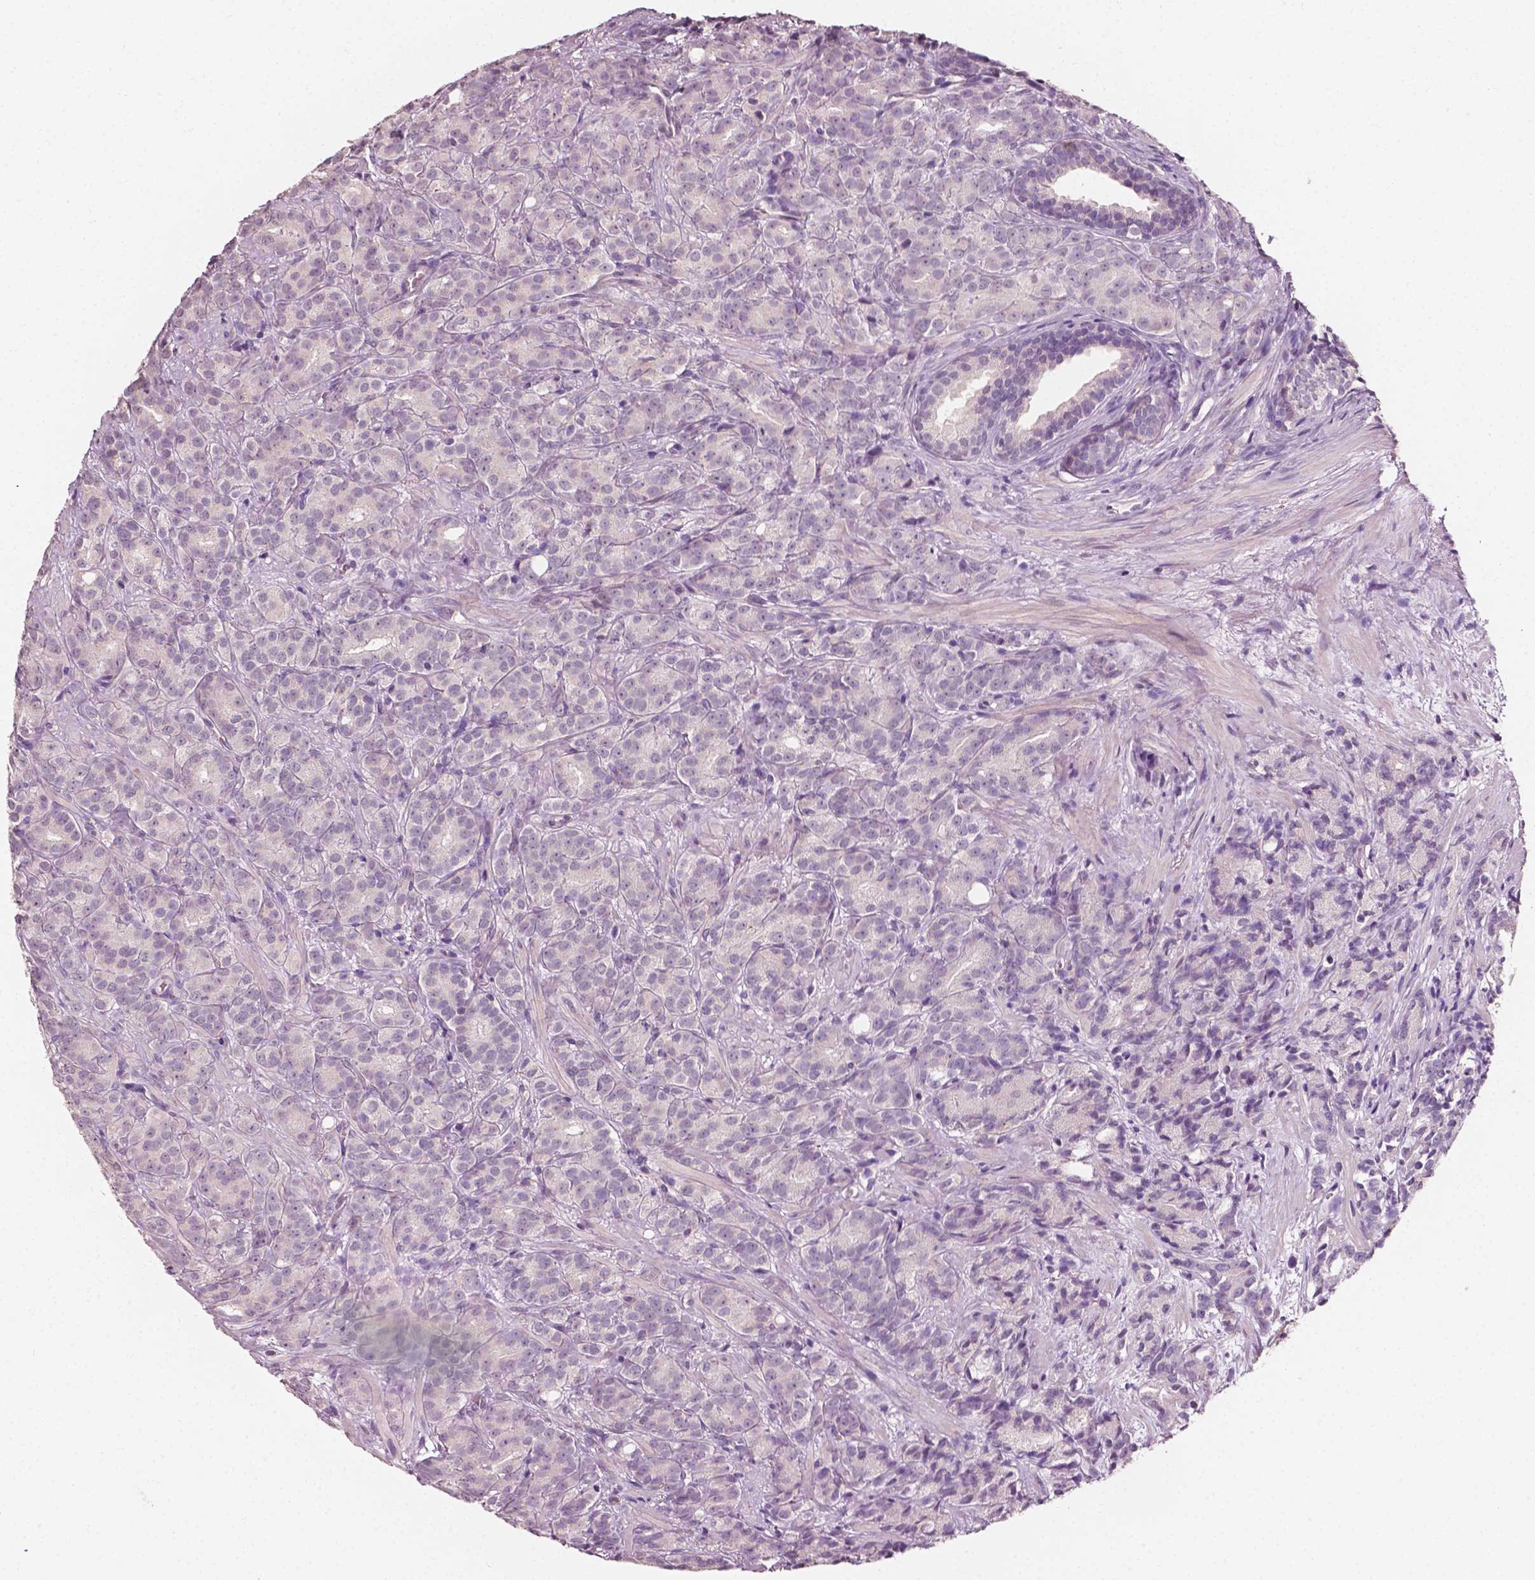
{"staining": {"intensity": "negative", "quantity": "none", "location": "none"}, "tissue": "prostate cancer", "cell_type": "Tumor cells", "image_type": "cancer", "snomed": [{"axis": "morphology", "description": "Adenocarcinoma, High grade"}, {"axis": "topography", "description": "Prostate"}], "caption": "Tumor cells show no significant protein staining in prostate cancer (high-grade adenocarcinoma).", "gene": "PLA2R1", "patient": {"sex": "male", "age": 90}}